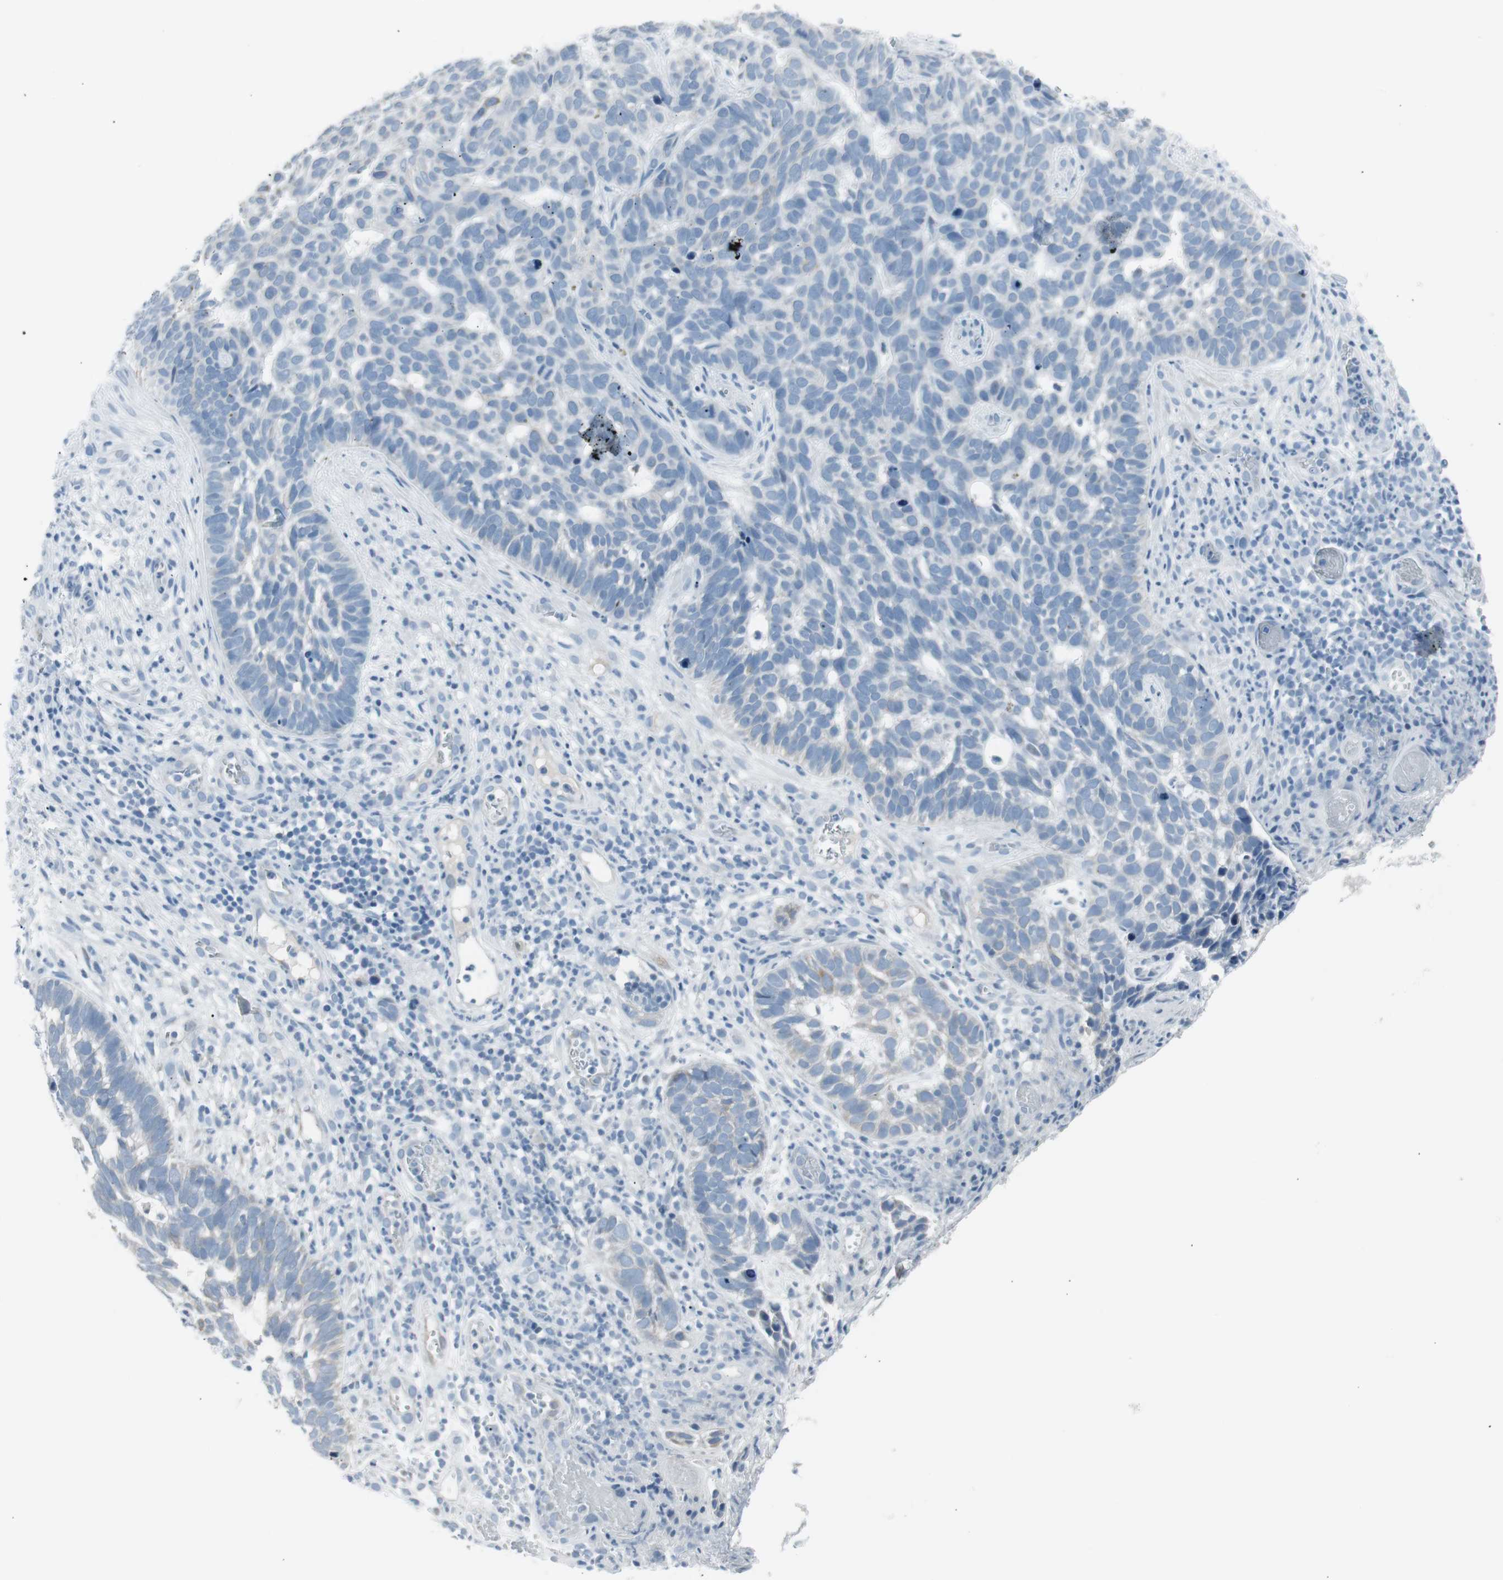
{"staining": {"intensity": "negative", "quantity": "none", "location": "none"}, "tissue": "skin cancer", "cell_type": "Tumor cells", "image_type": "cancer", "snomed": [{"axis": "morphology", "description": "Basal cell carcinoma"}, {"axis": "topography", "description": "Skin"}], "caption": "Immunohistochemical staining of human basal cell carcinoma (skin) shows no significant expression in tumor cells.", "gene": "AGR2", "patient": {"sex": "male", "age": 87}}